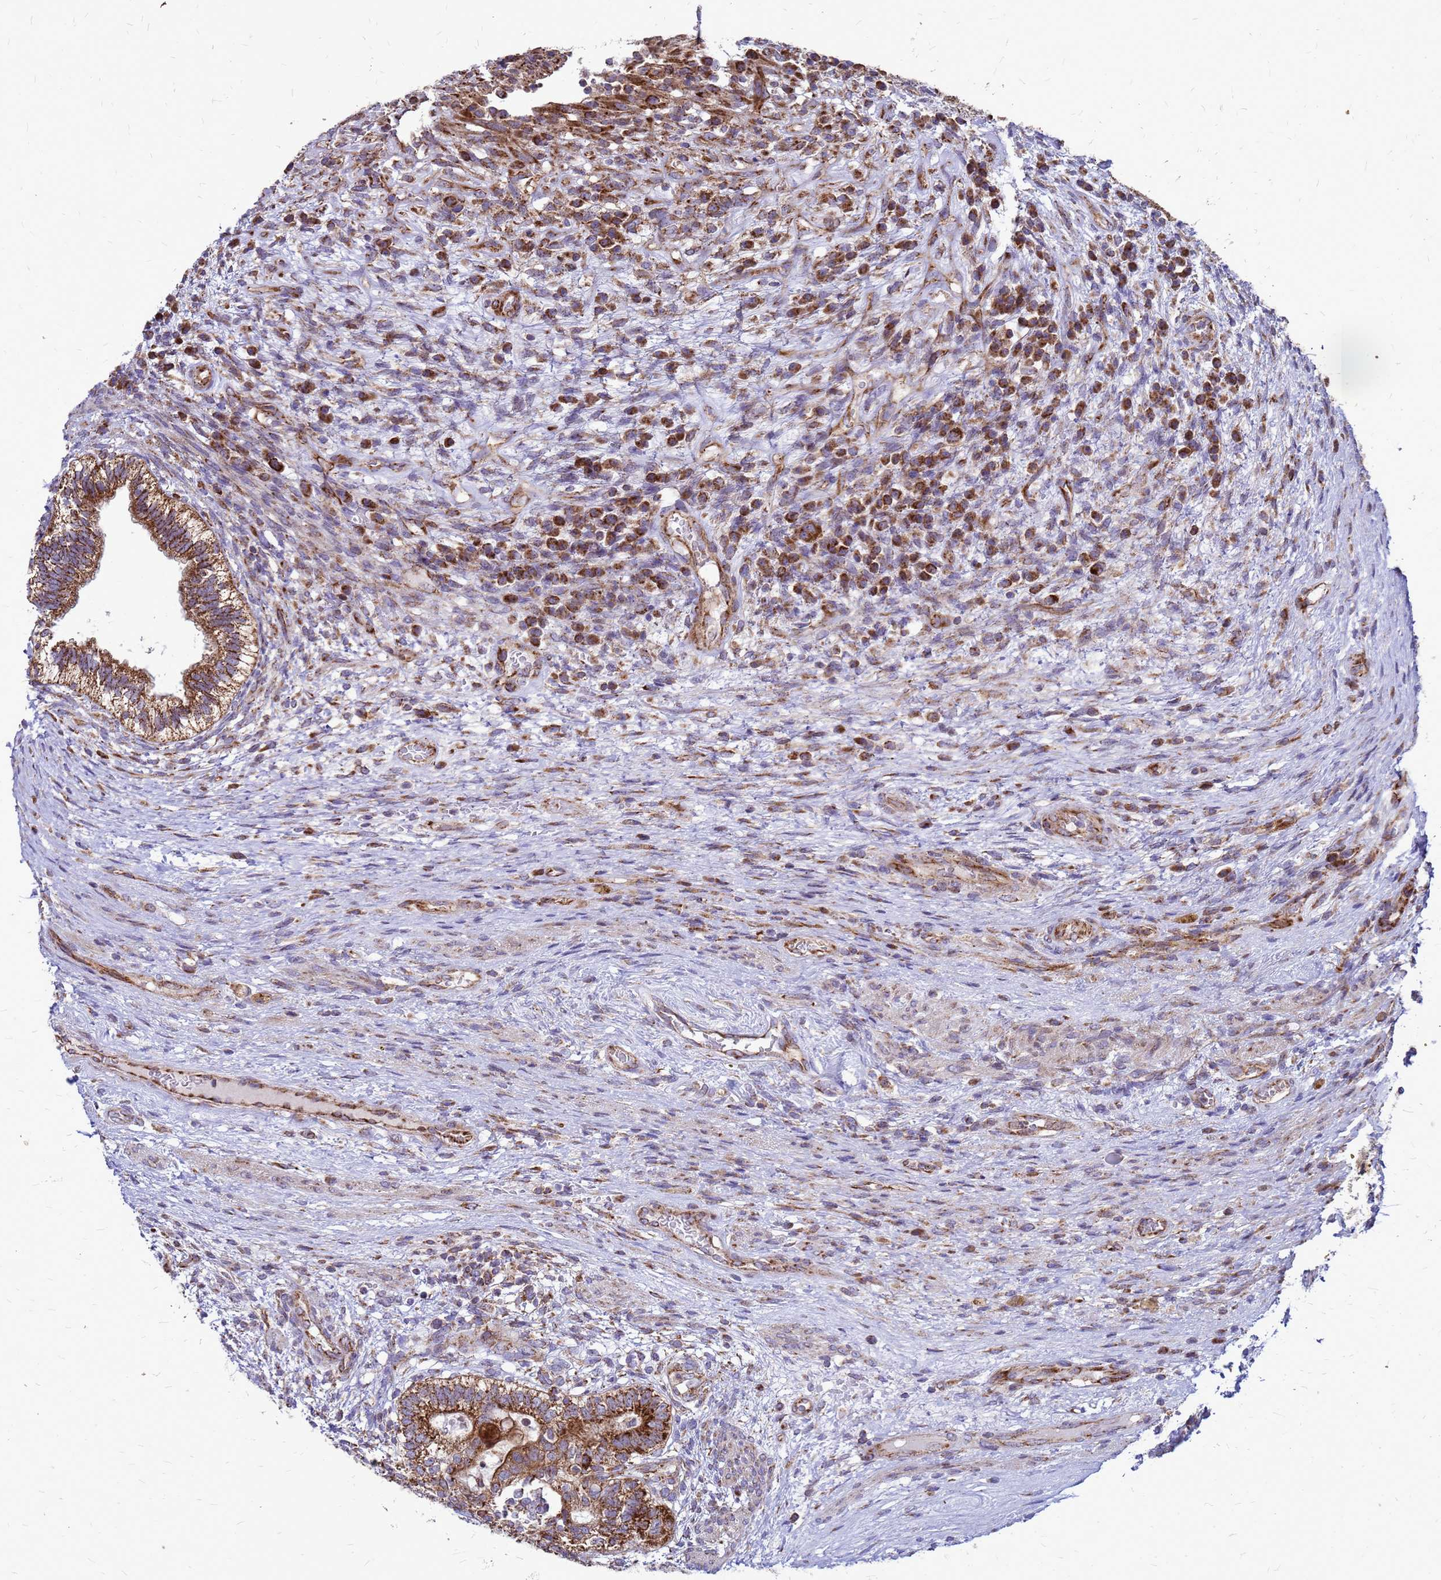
{"staining": {"intensity": "strong", "quantity": ">75%", "location": "cytoplasmic/membranous"}, "tissue": "testis cancer", "cell_type": "Tumor cells", "image_type": "cancer", "snomed": [{"axis": "morphology", "description": "Carcinoma, Embryonal, NOS"}, {"axis": "topography", "description": "Testis"}], "caption": "Embryonal carcinoma (testis) stained with DAB (3,3'-diaminobenzidine) immunohistochemistry (IHC) shows high levels of strong cytoplasmic/membranous staining in approximately >75% of tumor cells.", "gene": "FSTL4", "patient": {"sex": "male", "age": 26}}